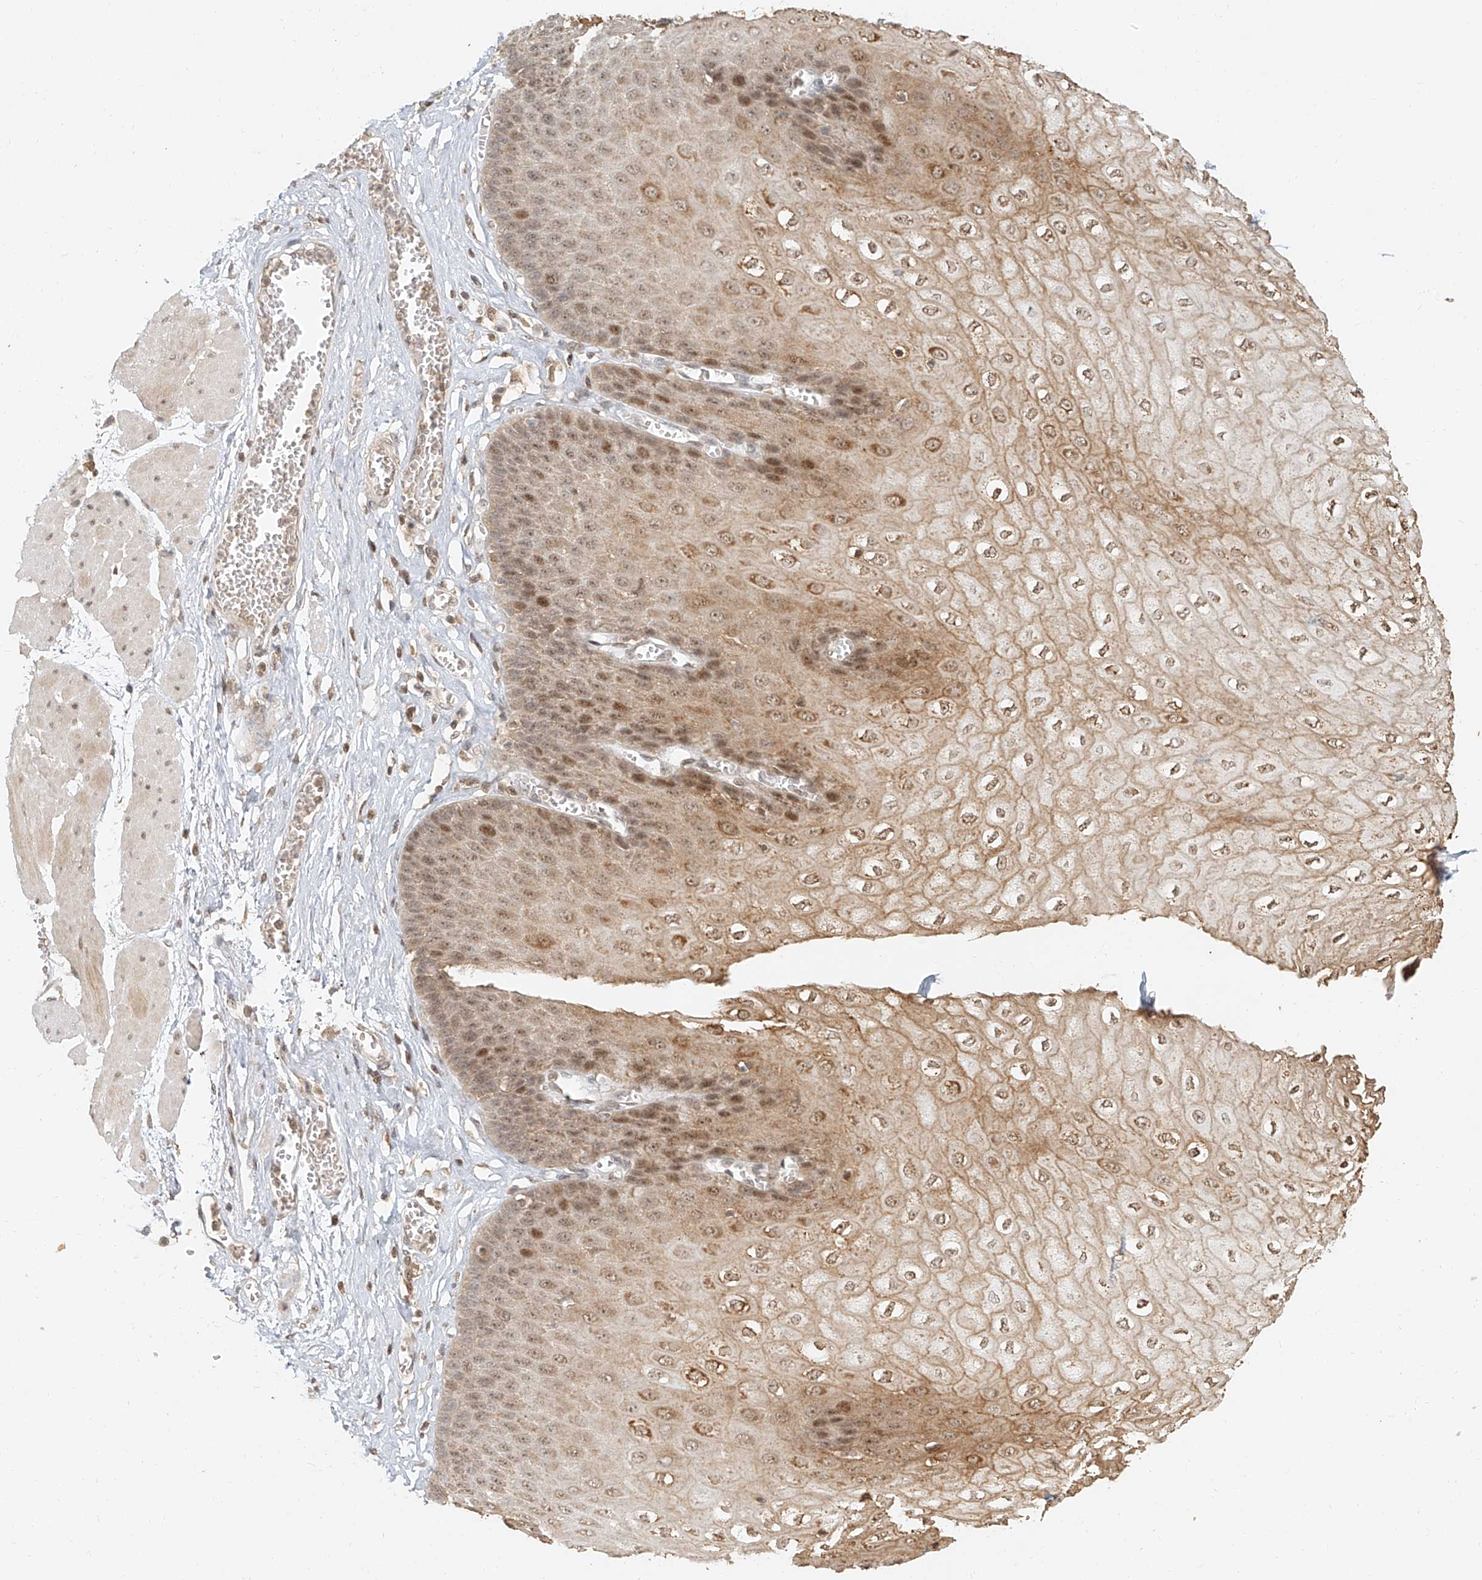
{"staining": {"intensity": "moderate", "quantity": ">75%", "location": "cytoplasmic/membranous,nuclear"}, "tissue": "esophagus", "cell_type": "Squamous epithelial cells", "image_type": "normal", "snomed": [{"axis": "morphology", "description": "Normal tissue, NOS"}, {"axis": "topography", "description": "Esophagus"}], "caption": "Protein expression analysis of unremarkable esophagus exhibits moderate cytoplasmic/membranous,nuclear positivity in approximately >75% of squamous epithelial cells. (Brightfield microscopy of DAB IHC at high magnification).", "gene": "CXorf58", "patient": {"sex": "male", "age": 60}}